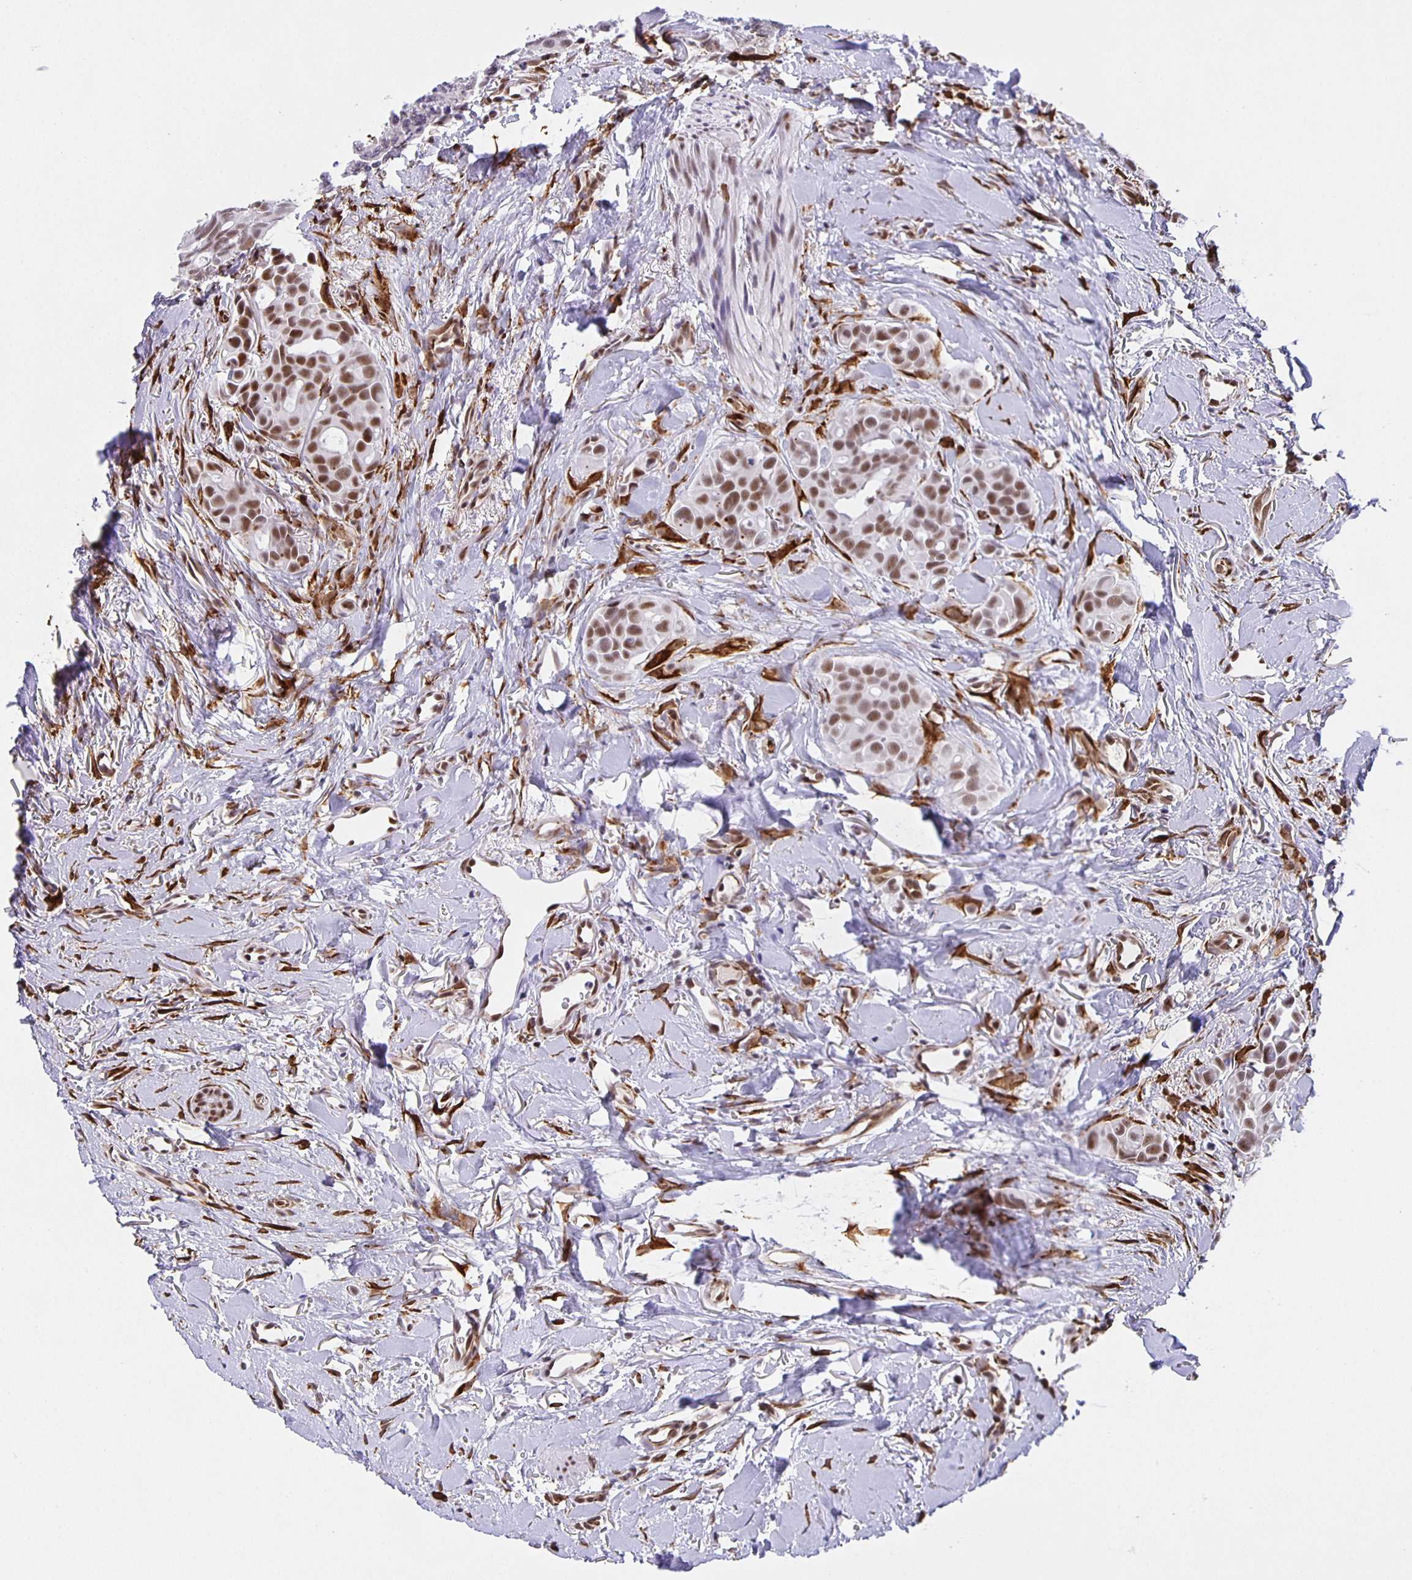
{"staining": {"intensity": "moderate", "quantity": ">75%", "location": "nuclear"}, "tissue": "breast cancer", "cell_type": "Tumor cells", "image_type": "cancer", "snomed": [{"axis": "morphology", "description": "Duct carcinoma"}, {"axis": "topography", "description": "Breast"}], "caption": "Breast infiltrating ductal carcinoma stained with a brown dye reveals moderate nuclear positive expression in about >75% of tumor cells.", "gene": "ZRANB2", "patient": {"sex": "female", "age": 54}}